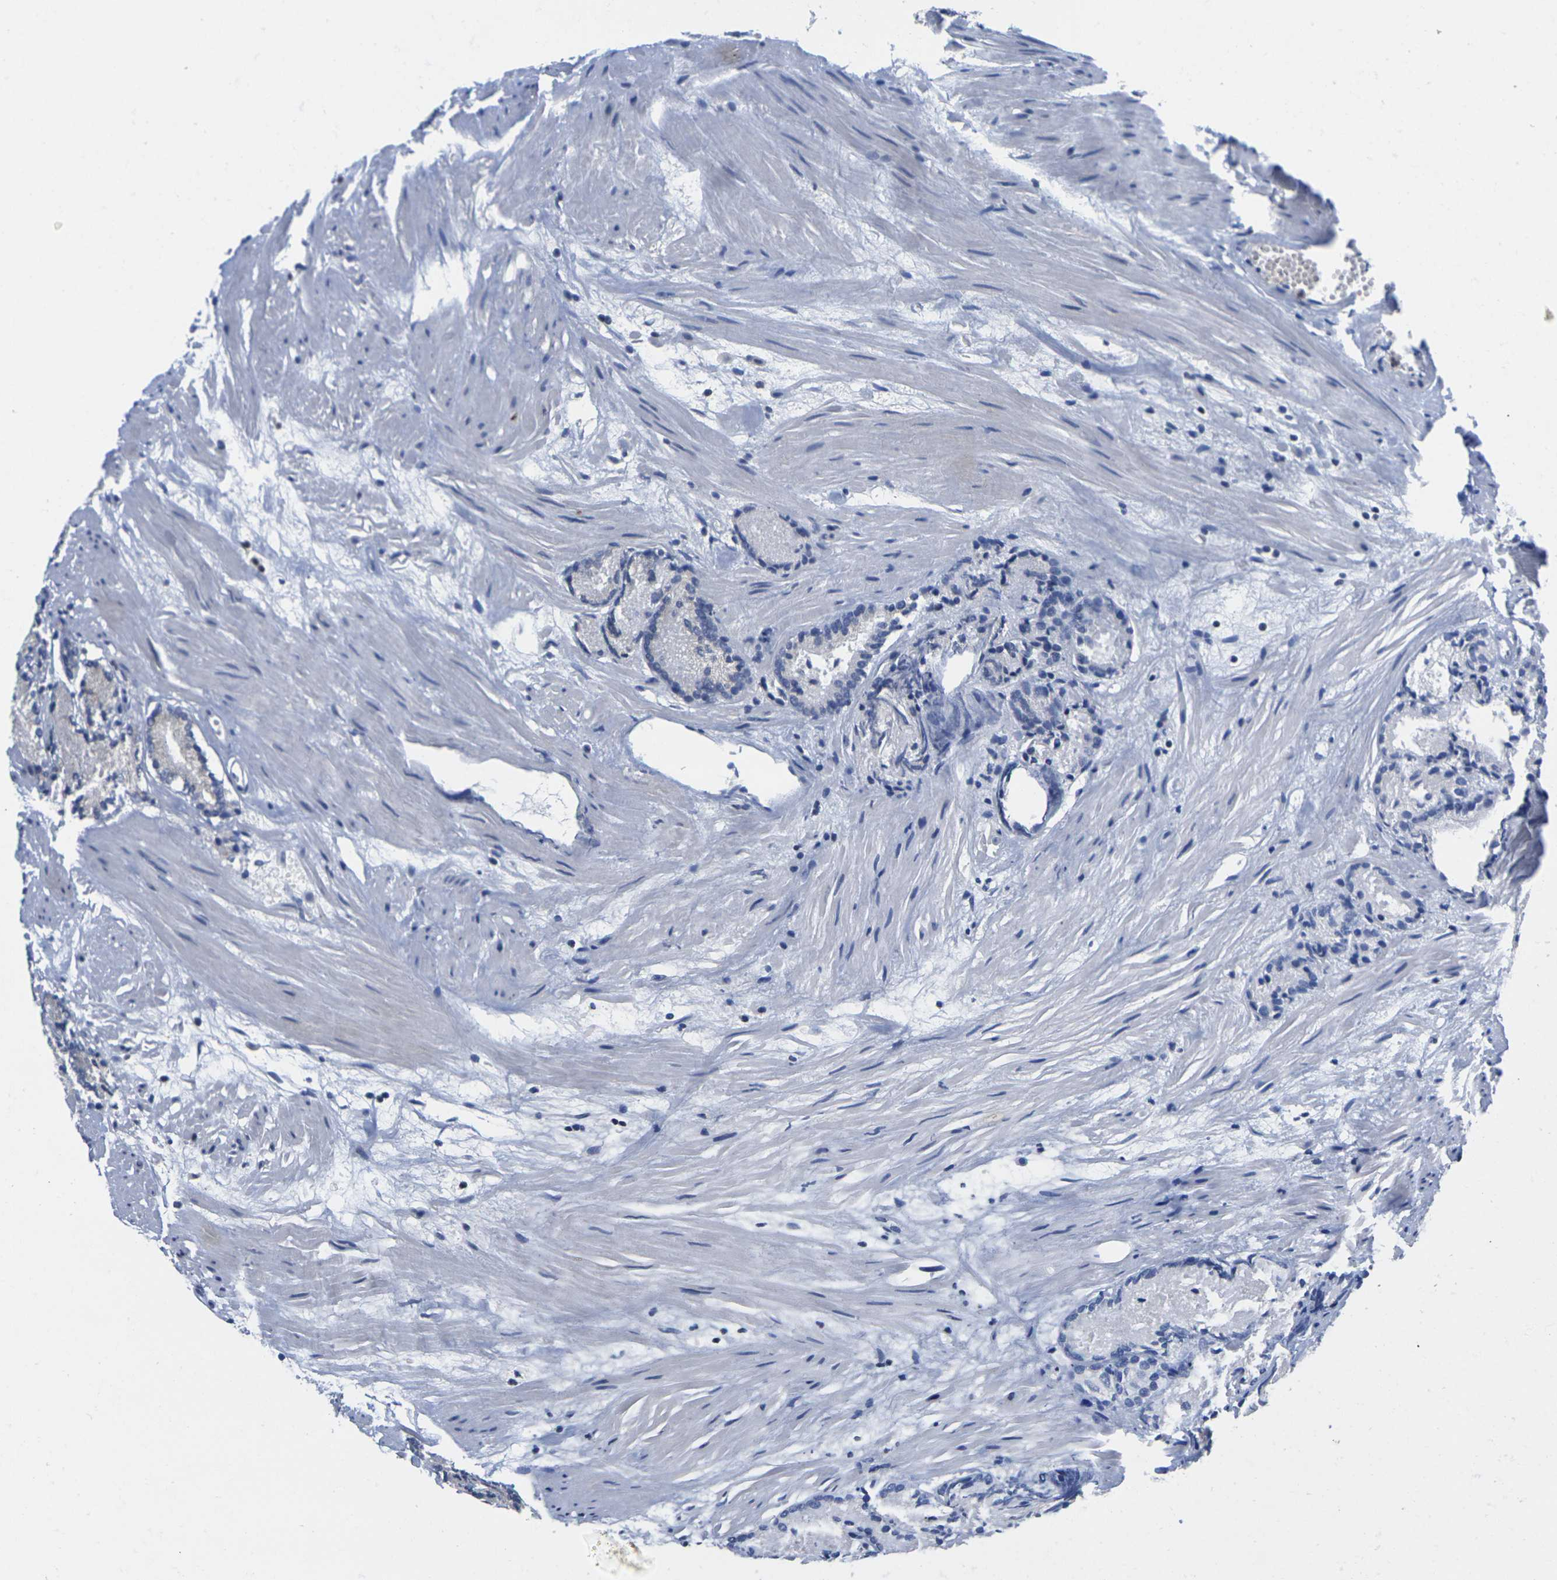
{"staining": {"intensity": "weak", "quantity": "<25%", "location": "cytoplasmic/membranous"}, "tissue": "prostate cancer", "cell_type": "Tumor cells", "image_type": "cancer", "snomed": [{"axis": "morphology", "description": "Adenocarcinoma, Low grade"}, {"axis": "topography", "description": "Prostate"}], "caption": "Immunohistochemistry (IHC) of prostate adenocarcinoma (low-grade) displays no expression in tumor cells.", "gene": "IKZF1", "patient": {"sex": "male", "age": 72}}